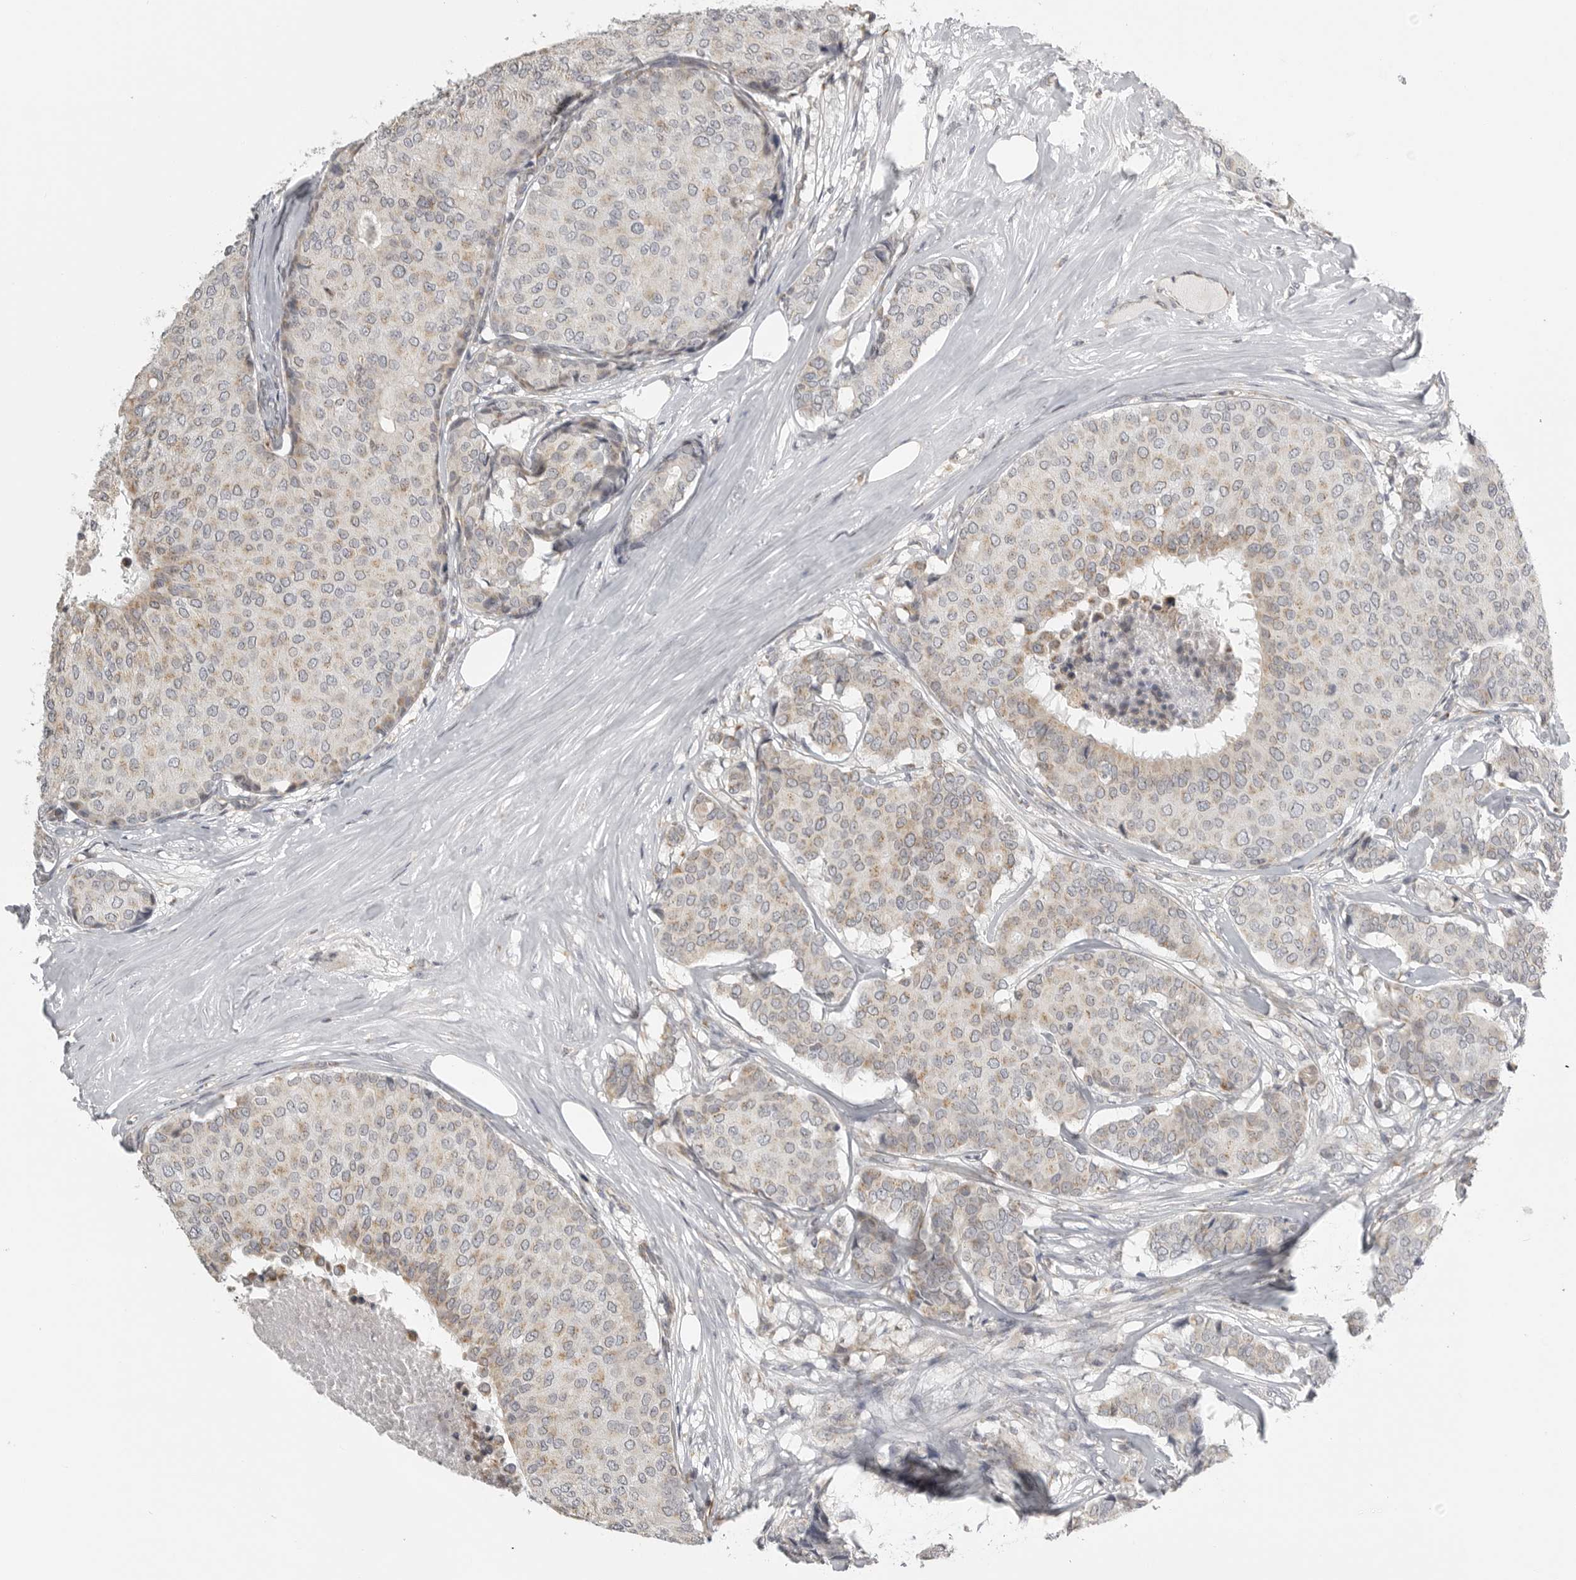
{"staining": {"intensity": "weak", "quantity": "<25%", "location": "cytoplasmic/membranous"}, "tissue": "breast cancer", "cell_type": "Tumor cells", "image_type": "cancer", "snomed": [{"axis": "morphology", "description": "Duct carcinoma"}, {"axis": "topography", "description": "Breast"}], "caption": "The photomicrograph demonstrates no staining of tumor cells in breast cancer (invasive ductal carcinoma).", "gene": "RXFP3", "patient": {"sex": "female", "age": 75}}